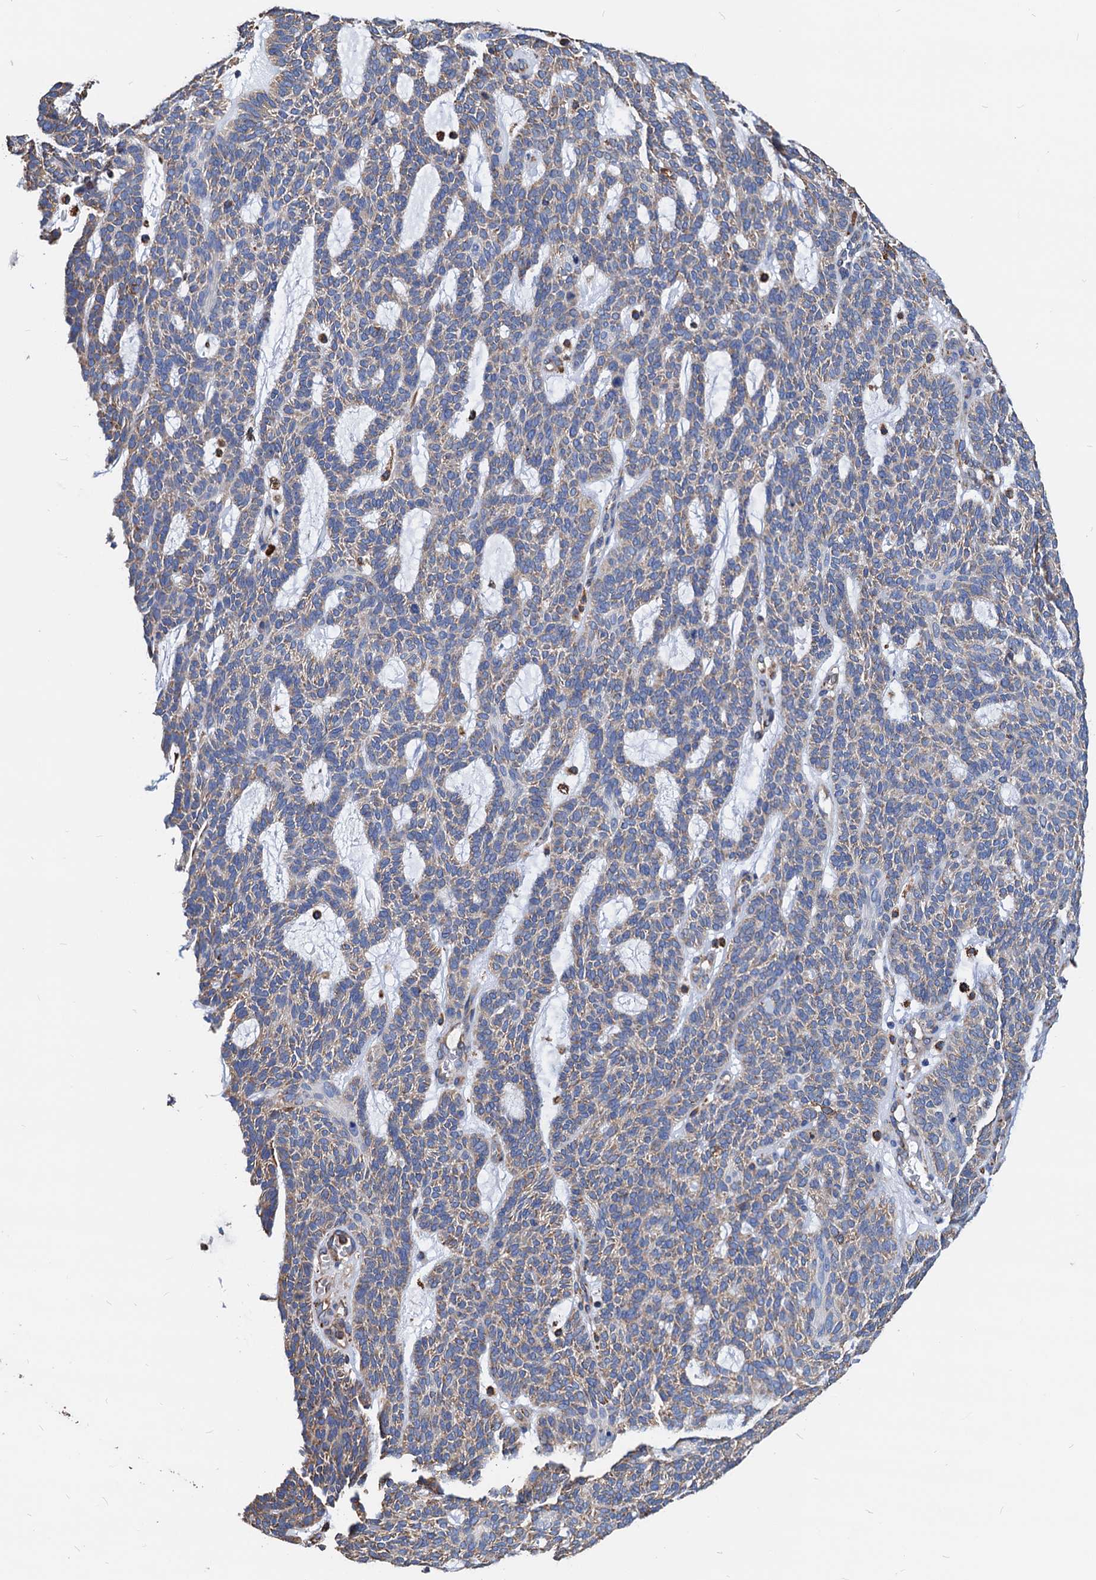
{"staining": {"intensity": "weak", "quantity": ">75%", "location": "cytoplasmic/membranous"}, "tissue": "skin cancer", "cell_type": "Tumor cells", "image_type": "cancer", "snomed": [{"axis": "morphology", "description": "Squamous cell carcinoma, NOS"}, {"axis": "topography", "description": "Skin"}], "caption": "Protein staining by immunohistochemistry (IHC) reveals weak cytoplasmic/membranous staining in approximately >75% of tumor cells in skin cancer.", "gene": "HSPA5", "patient": {"sex": "female", "age": 90}}